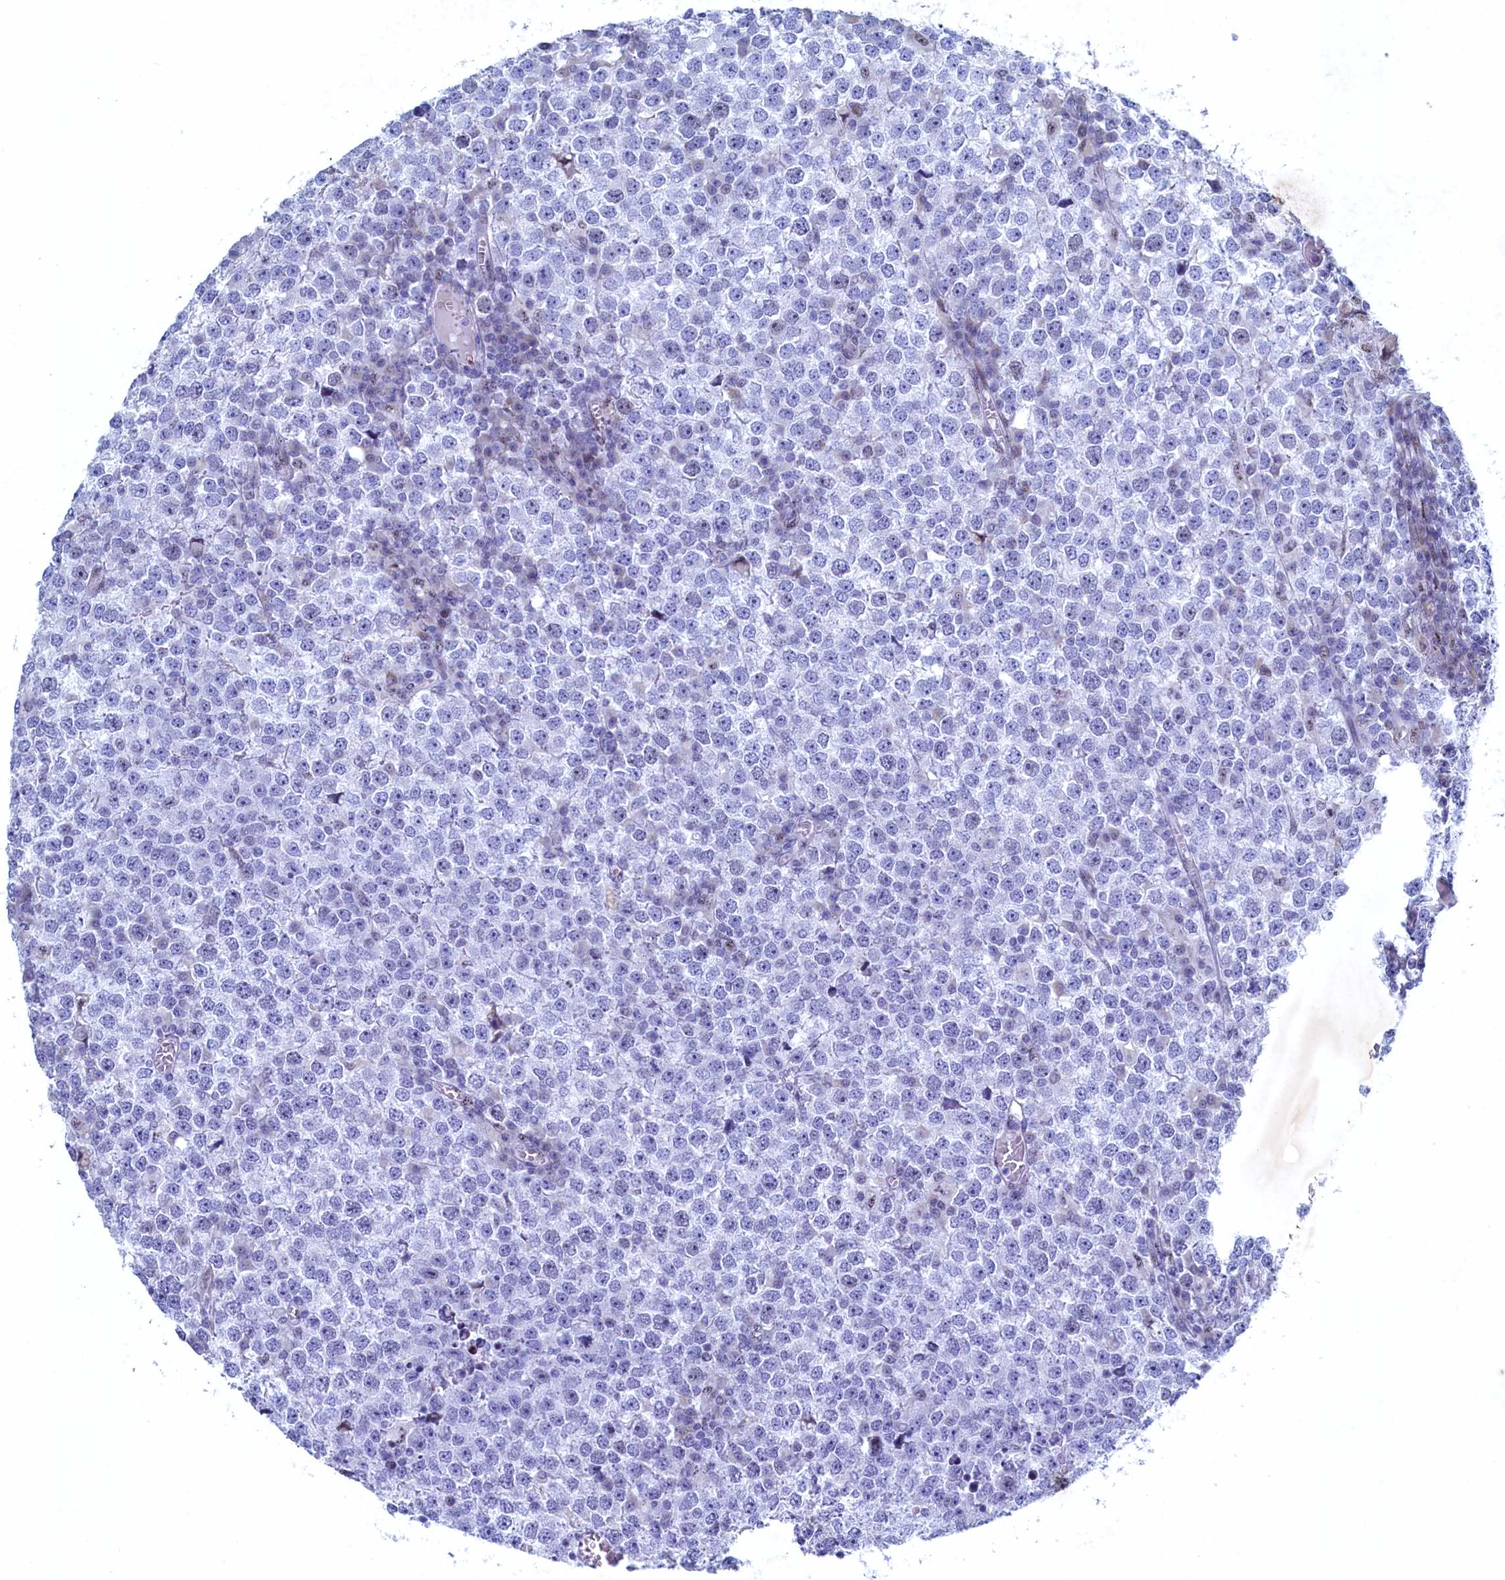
{"staining": {"intensity": "negative", "quantity": "none", "location": "none"}, "tissue": "testis cancer", "cell_type": "Tumor cells", "image_type": "cancer", "snomed": [{"axis": "morphology", "description": "Seminoma, NOS"}, {"axis": "topography", "description": "Testis"}], "caption": "High magnification brightfield microscopy of testis cancer (seminoma) stained with DAB (brown) and counterstained with hematoxylin (blue): tumor cells show no significant positivity. Nuclei are stained in blue.", "gene": "WDR76", "patient": {"sex": "male", "age": 65}}